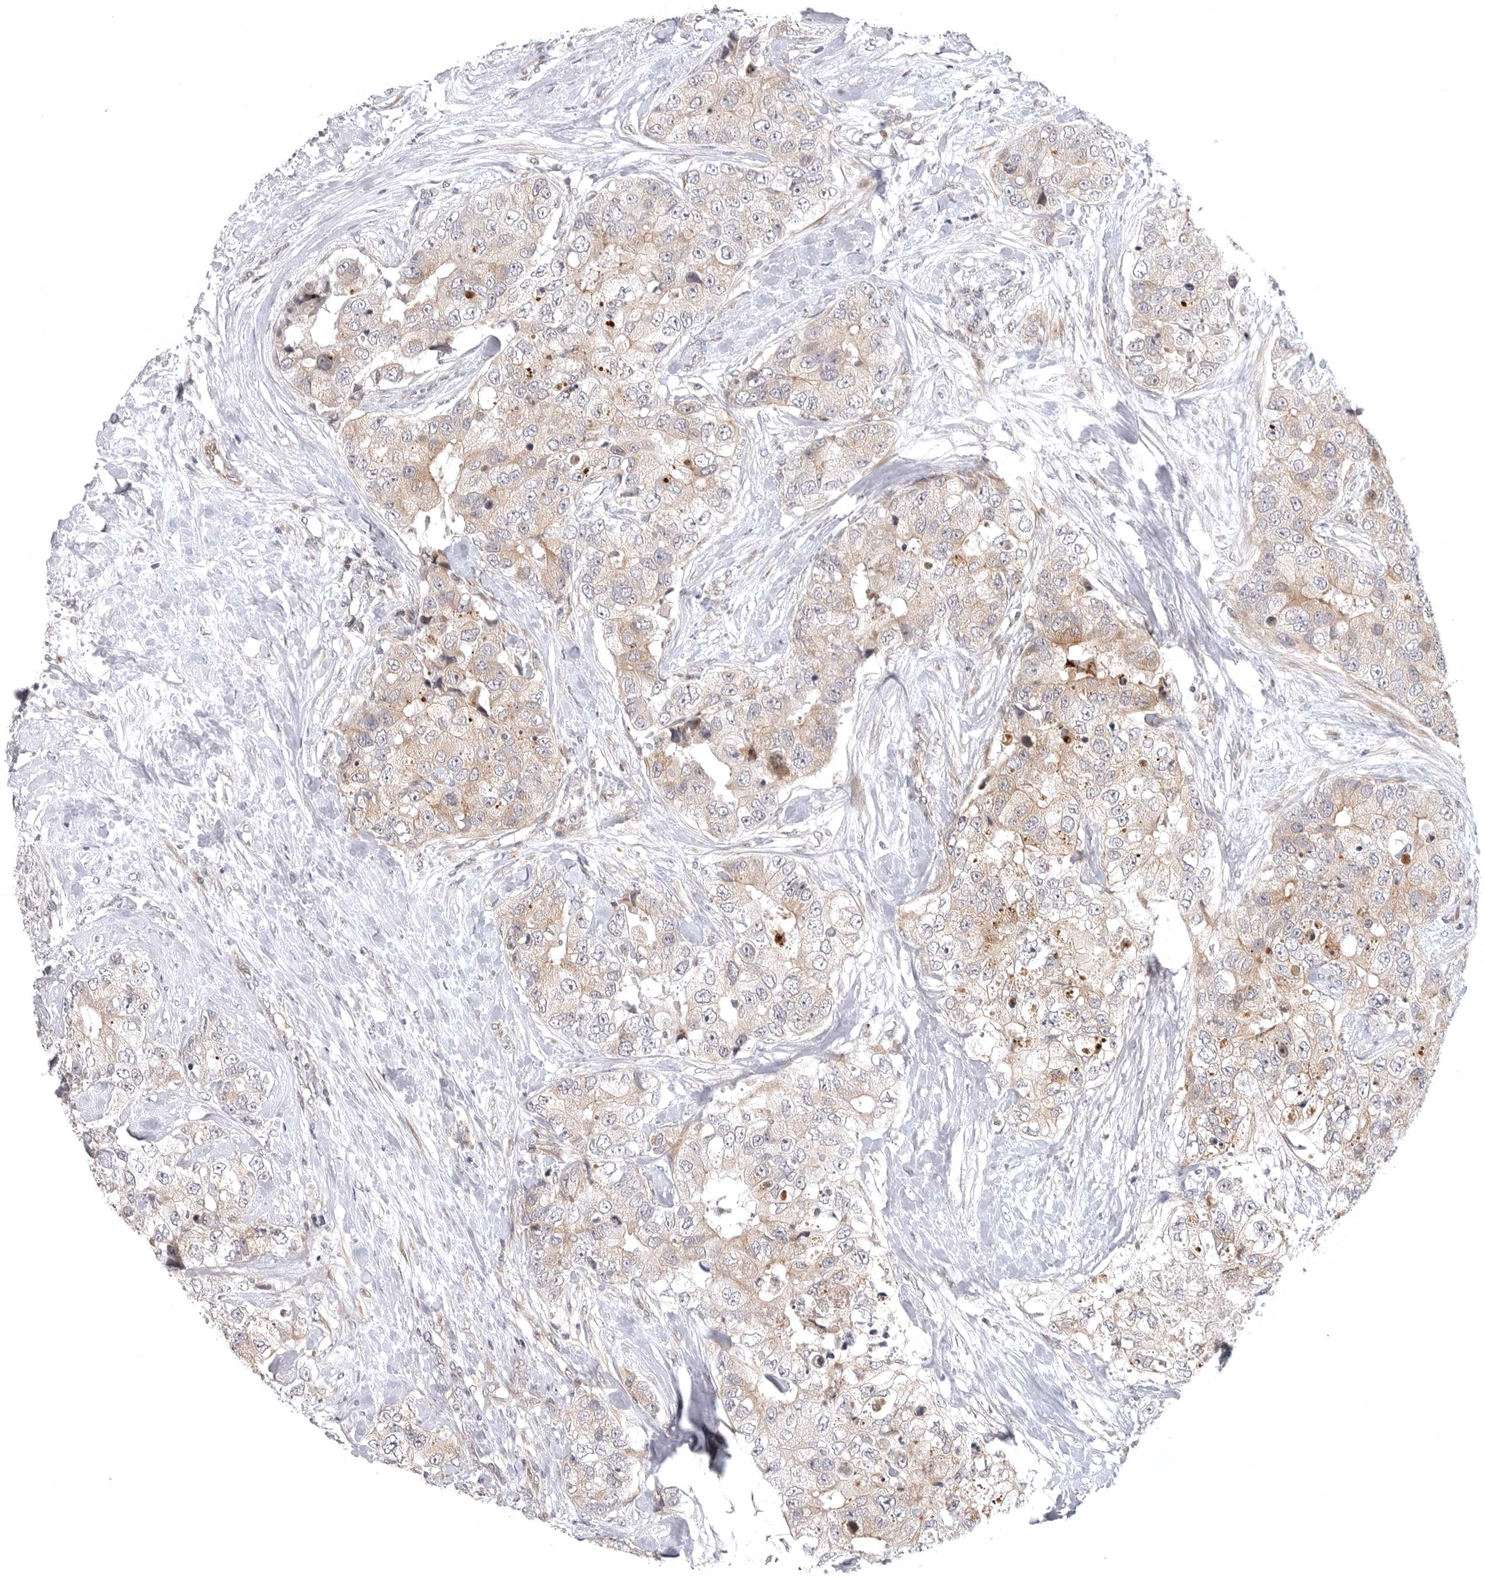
{"staining": {"intensity": "weak", "quantity": ">75%", "location": "cytoplasmic/membranous"}, "tissue": "breast cancer", "cell_type": "Tumor cells", "image_type": "cancer", "snomed": [{"axis": "morphology", "description": "Duct carcinoma"}, {"axis": "topography", "description": "Breast"}], "caption": "Protein staining by immunohistochemistry reveals weak cytoplasmic/membranous positivity in about >75% of tumor cells in breast cancer (infiltrating ductal carcinoma).", "gene": "CD300LD", "patient": {"sex": "female", "age": 62}}